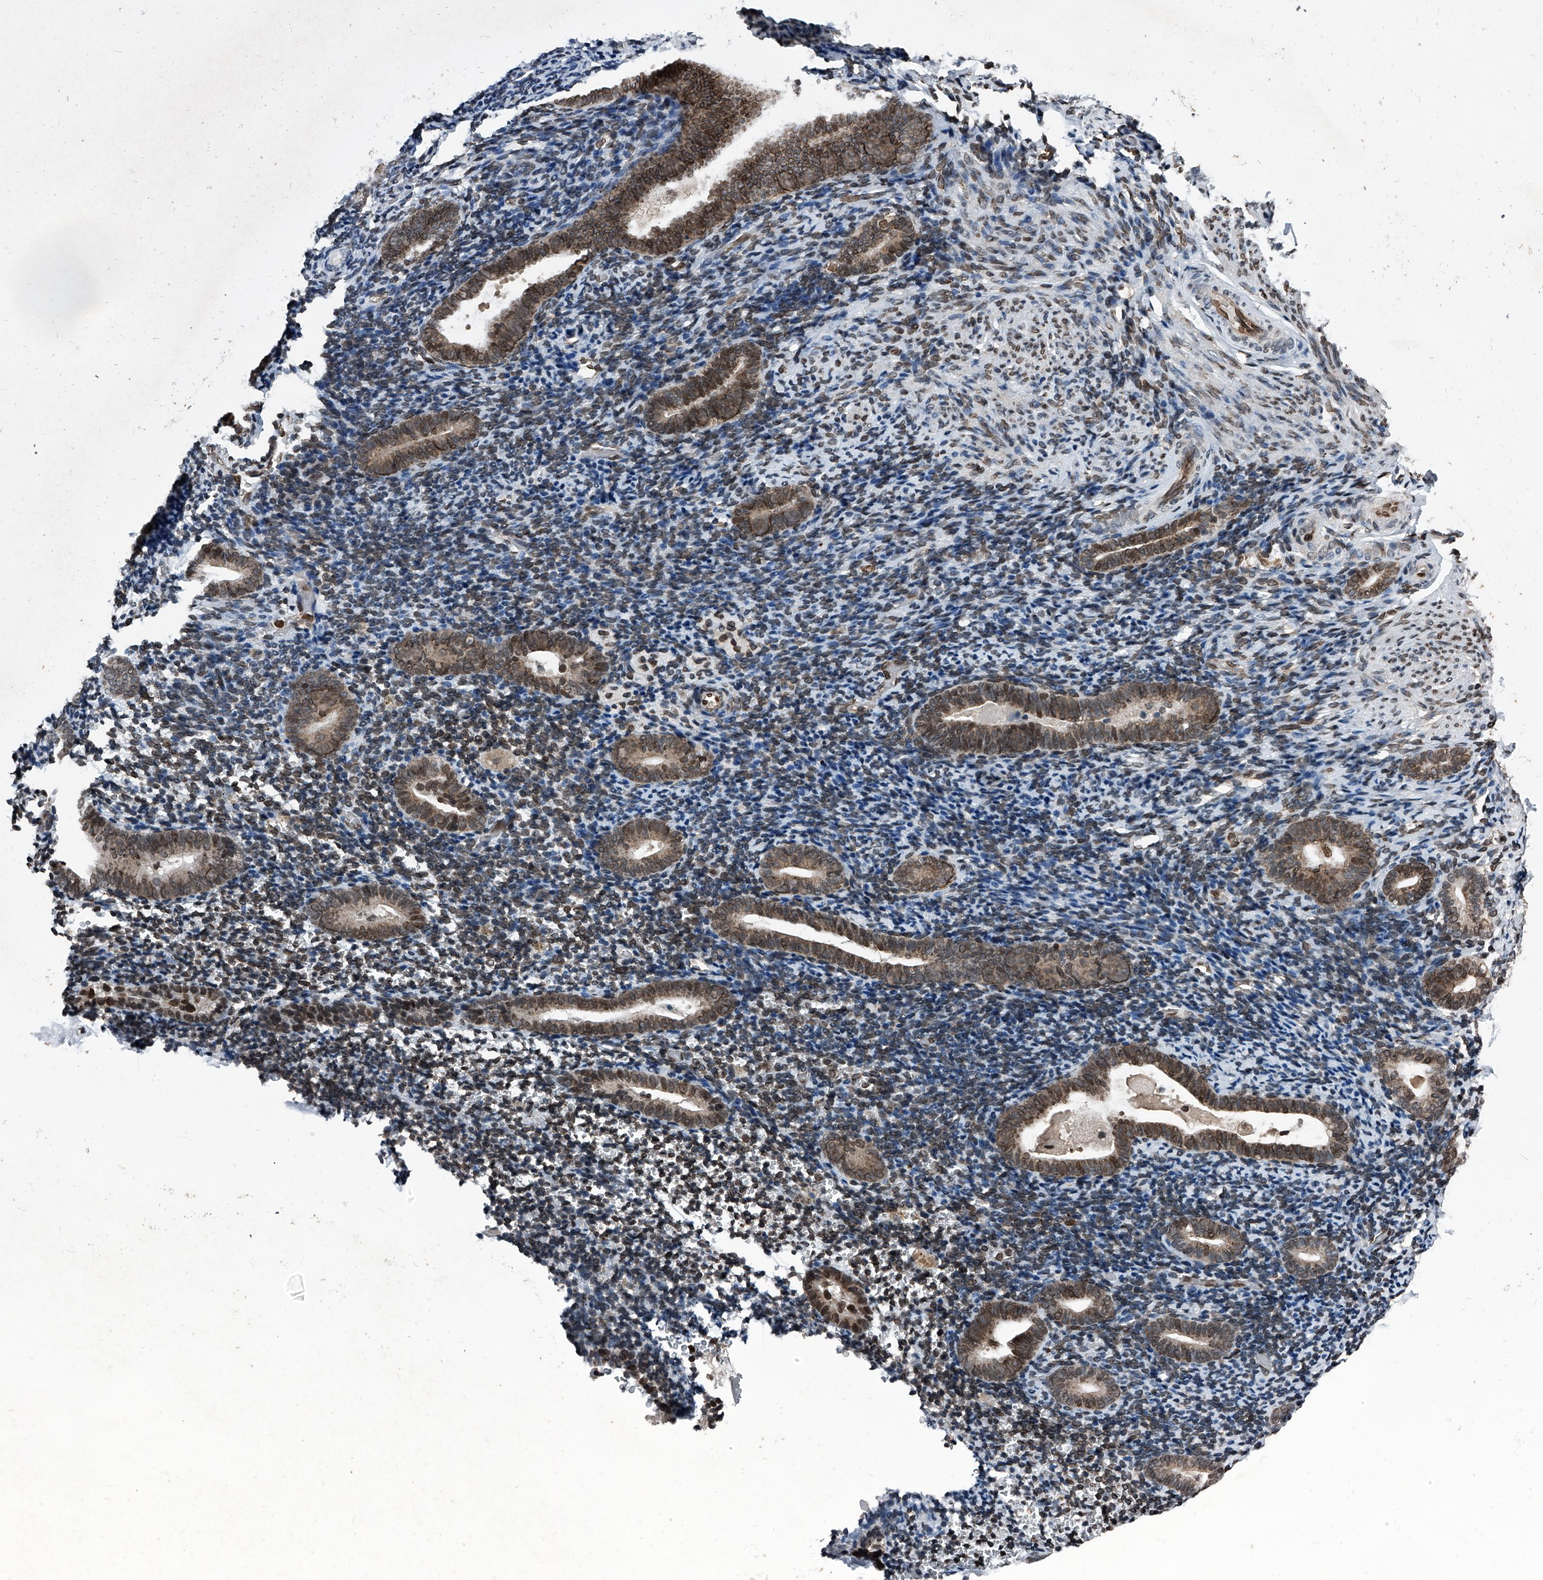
{"staining": {"intensity": "moderate", "quantity": "25%-75%", "location": "cytoplasmic/membranous,nuclear"}, "tissue": "endometrium", "cell_type": "Cells in endometrial stroma", "image_type": "normal", "snomed": [{"axis": "morphology", "description": "Normal tissue, NOS"}, {"axis": "topography", "description": "Endometrium"}], "caption": "This micrograph shows IHC staining of normal endometrium, with medium moderate cytoplasmic/membranous,nuclear expression in approximately 25%-75% of cells in endometrial stroma.", "gene": "PHF20", "patient": {"sex": "female", "age": 51}}